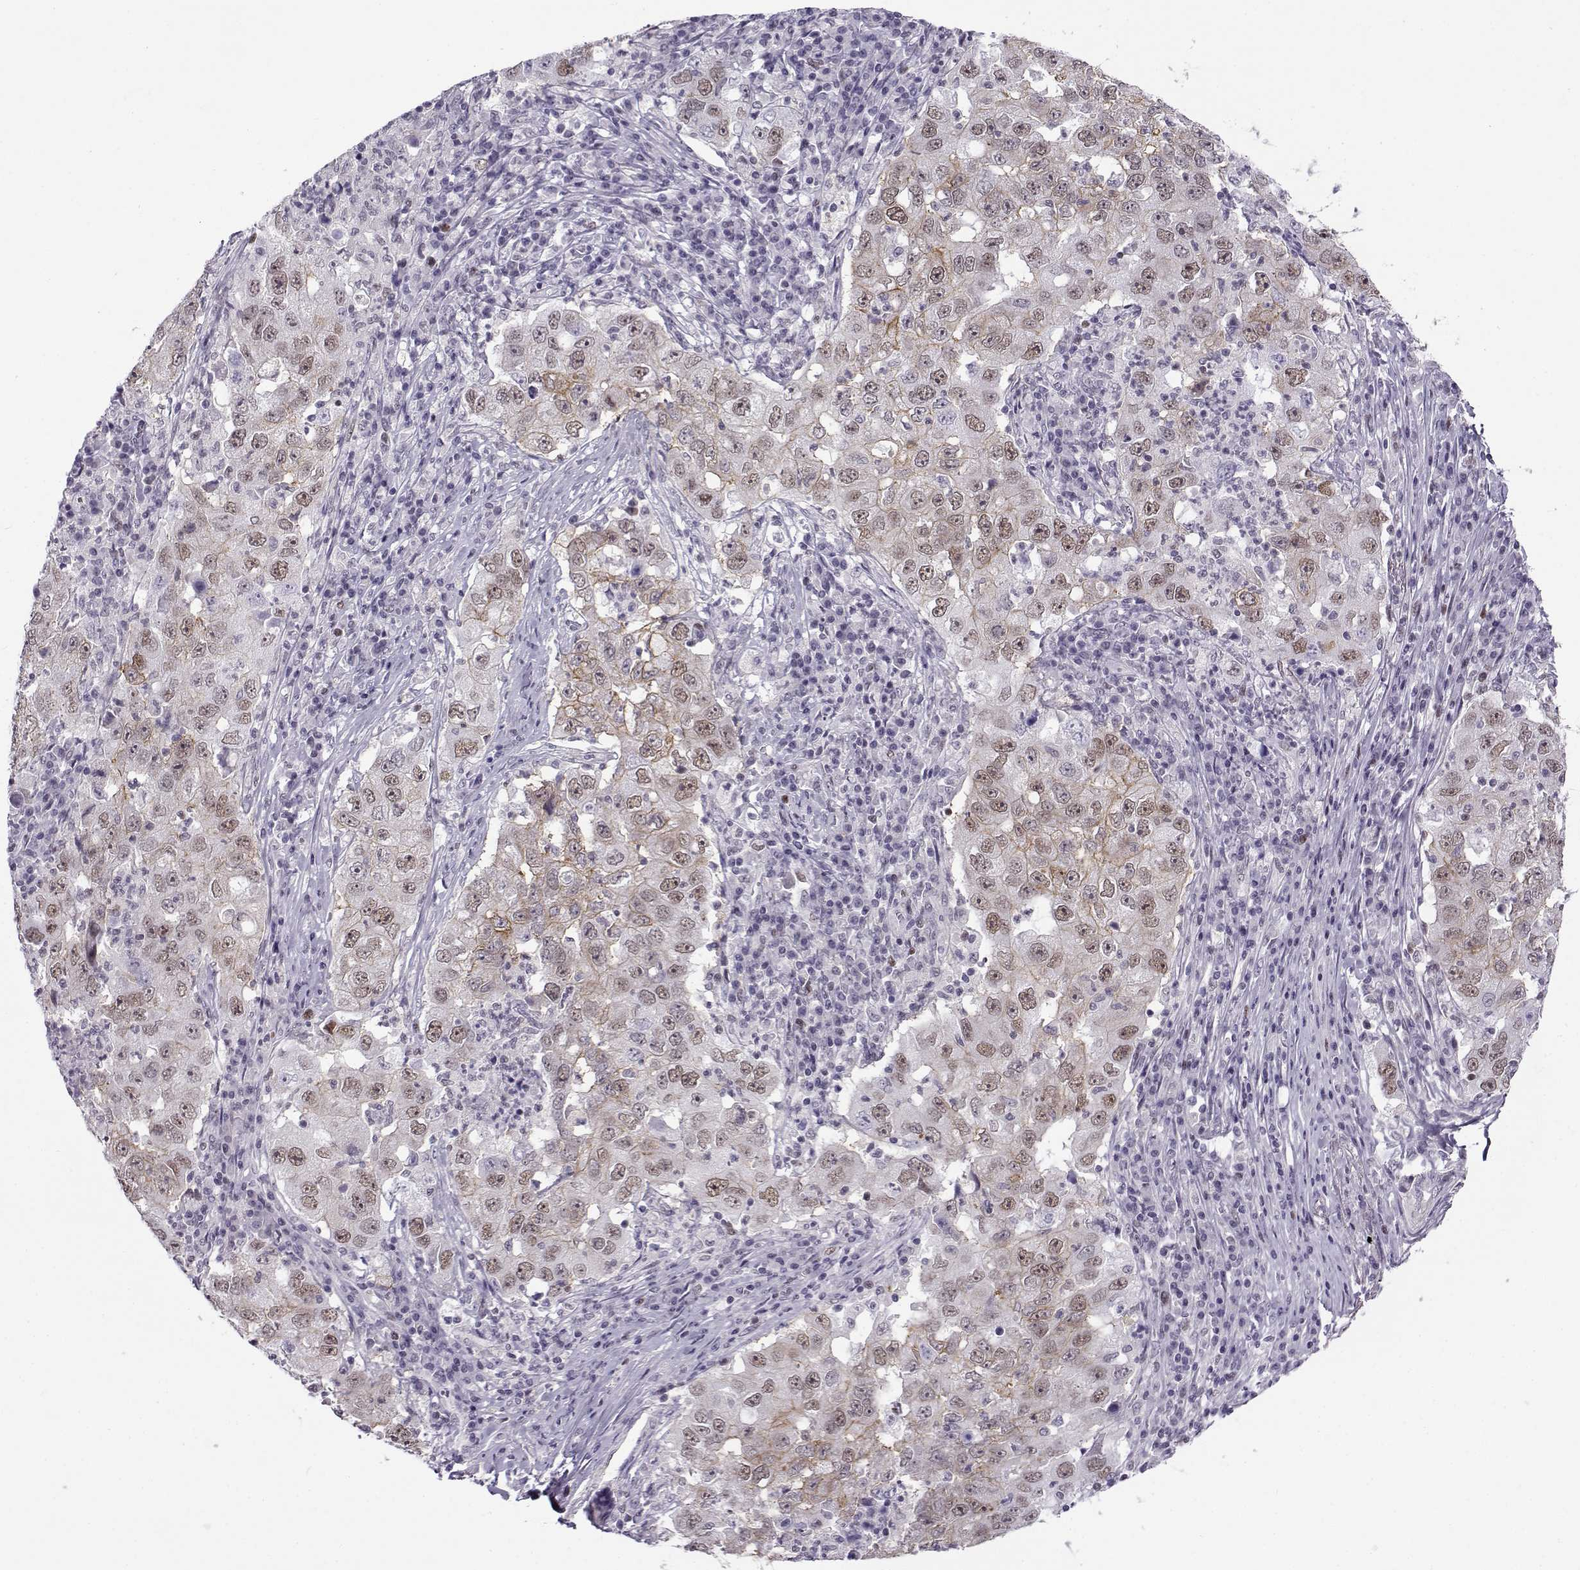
{"staining": {"intensity": "weak", "quantity": "25%-75%", "location": "cytoplasmic/membranous"}, "tissue": "lung cancer", "cell_type": "Tumor cells", "image_type": "cancer", "snomed": [{"axis": "morphology", "description": "Adenocarcinoma, NOS"}, {"axis": "topography", "description": "Lung"}], "caption": "This image shows adenocarcinoma (lung) stained with immunohistochemistry (IHC) to label a protein in brown. The cytoplasmic/membranous of tumor cells show weak positivity for the protein. Nuclei are counter-stained blue.", "gene": "BACH1", "patient": {"sex": "male", "age": 73}}